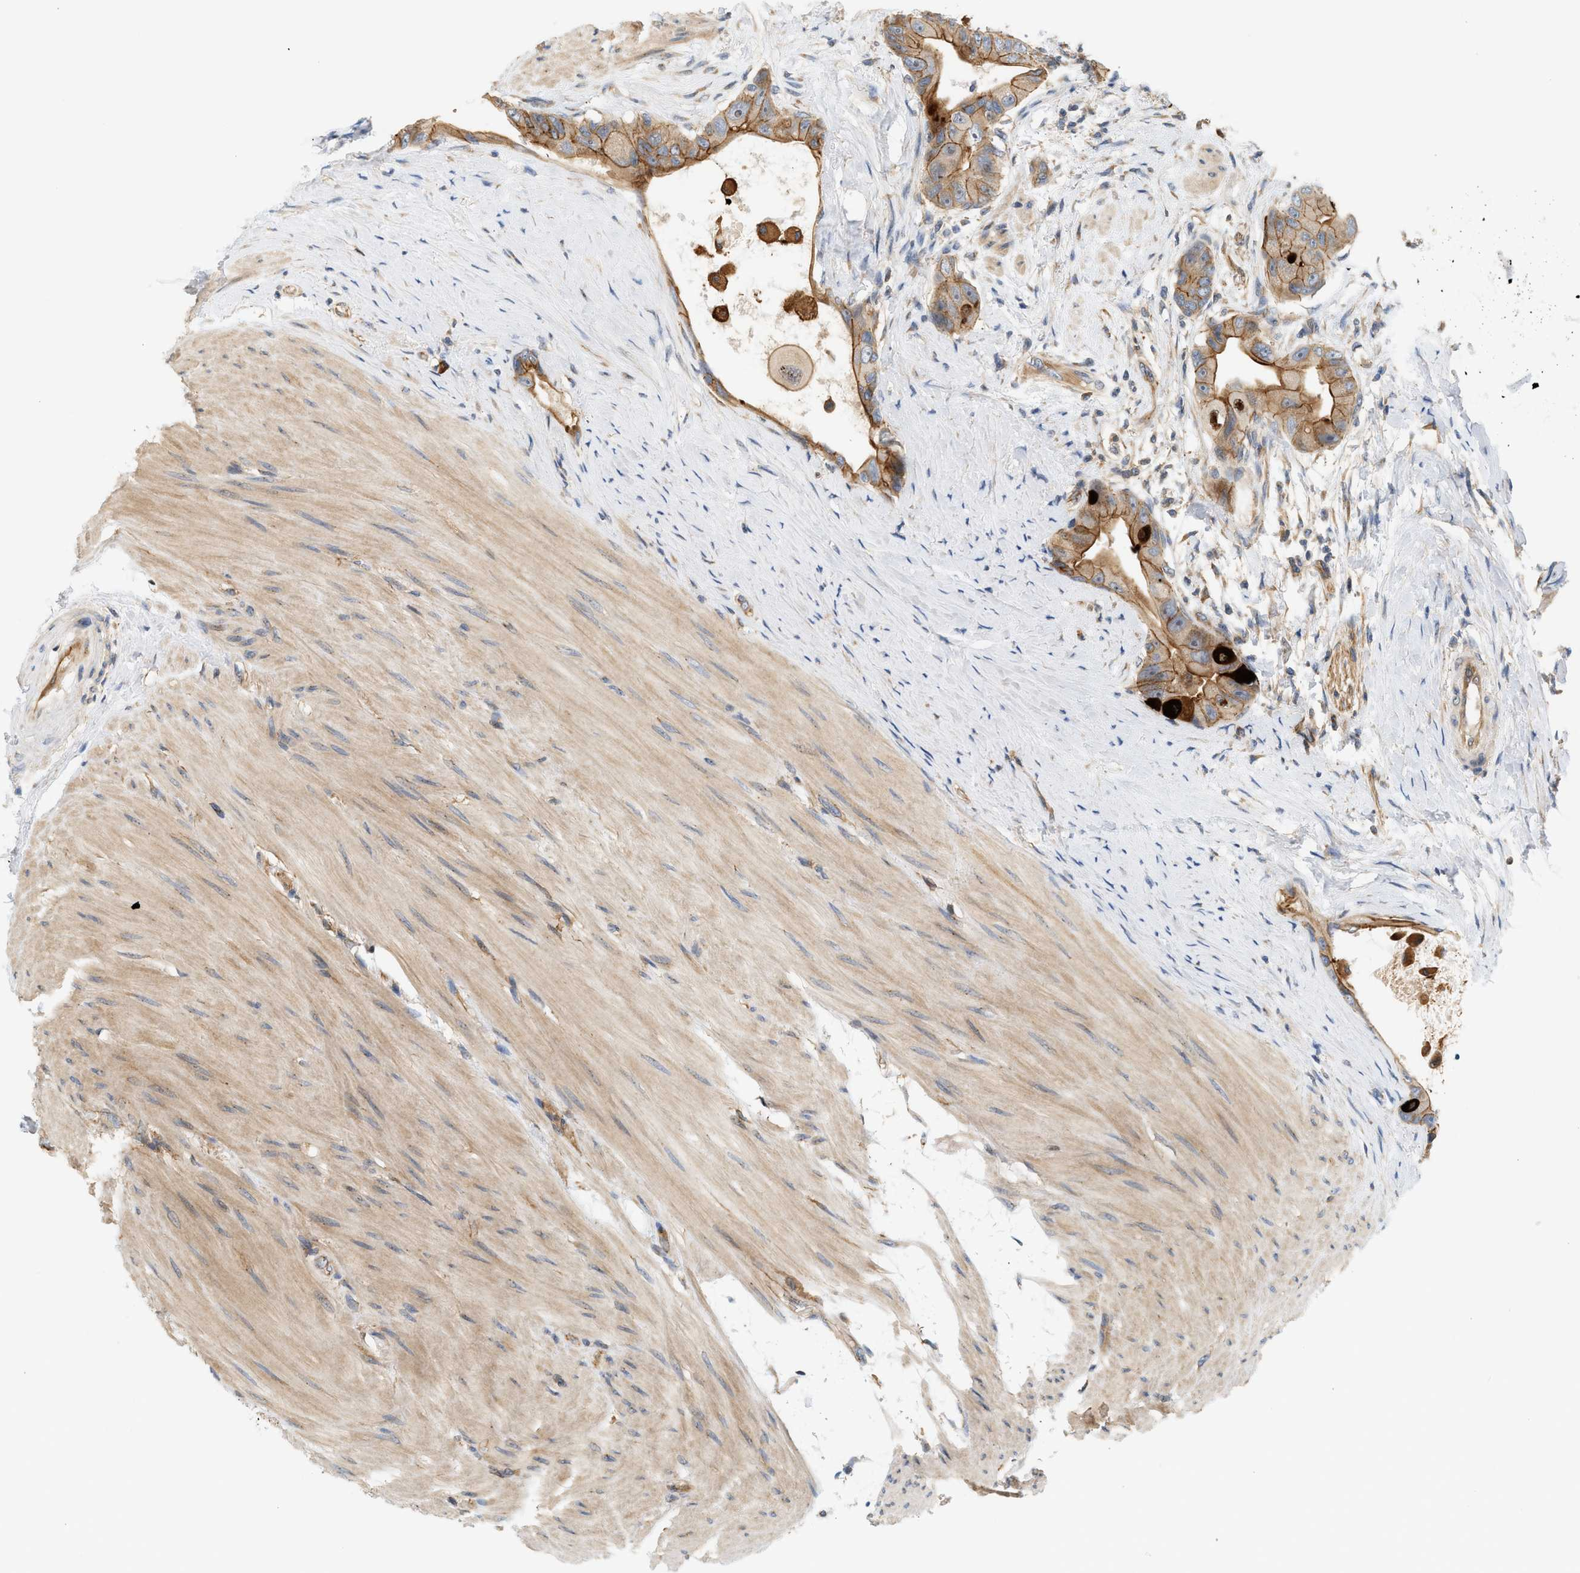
{"staining": {"intensity": "moderate", "quantity": ">75%", "location": "cytoplasmic/membranous"}, "tissue": "colorectal cancer", "cell_type": "Tumor cells", "image_type": "cancer", "snomed": [{"axis": "morphology", "description": "Adenocarcinoma, NOS"}, {"axis": "topography", "description": "Rectum"}], "caption": "A histopathology image of human colorectal adenocarcinoma stained for a protein exhibits moderate cytoplasmic/membranous brown staining in tumor cells.", "gene": "CTXN1", "patient": {"sex": "male", "age": 51}}